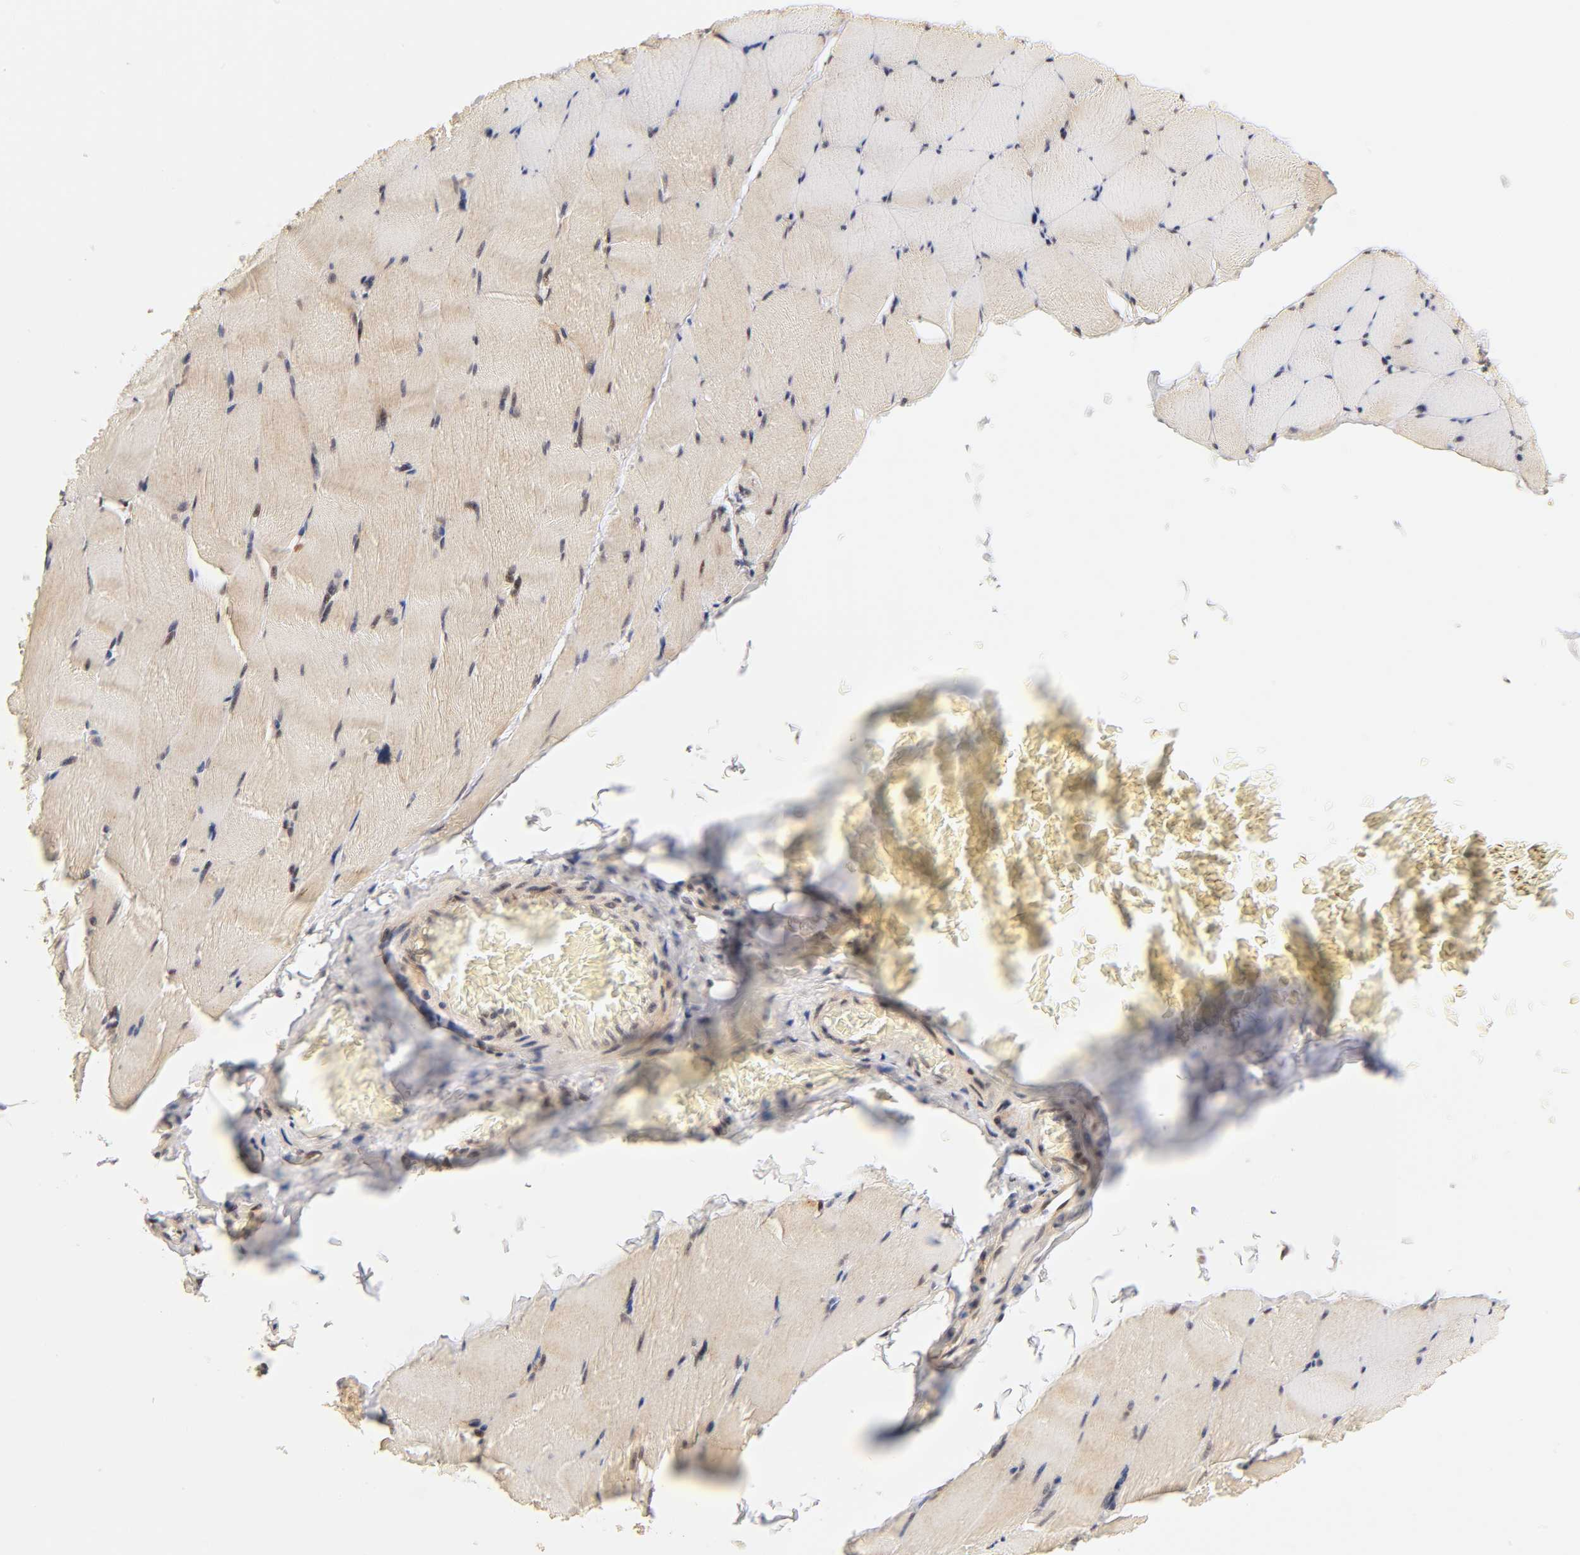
{"staining": {"intensity": "moderate", "quantity": "25%-75%", "location": "cytoplasmic/membranous"}, "tissue": "skeletal muscle", "cell_type": "Myocytes", "image_type": "normal", "snomed": [{"axis": "morphology", "description": "Normal tissue, NOS"}, {"axis": "topography", "description": "Skeletal muscle"}], "caption": "The photomicrograph reveals staining of benign skeletal muscle, revealing moderate cytoplasmic/membranous protein positivity (brown color) within myocytes. The staining is performed using DAB (3,3'-diaminobenzidine) brown chromogen to label protein expression. The nuclei are counter-stained blue using hematoxylin.", "gene": "TAF10", "patient": {"sex": "male", "age": 62}}